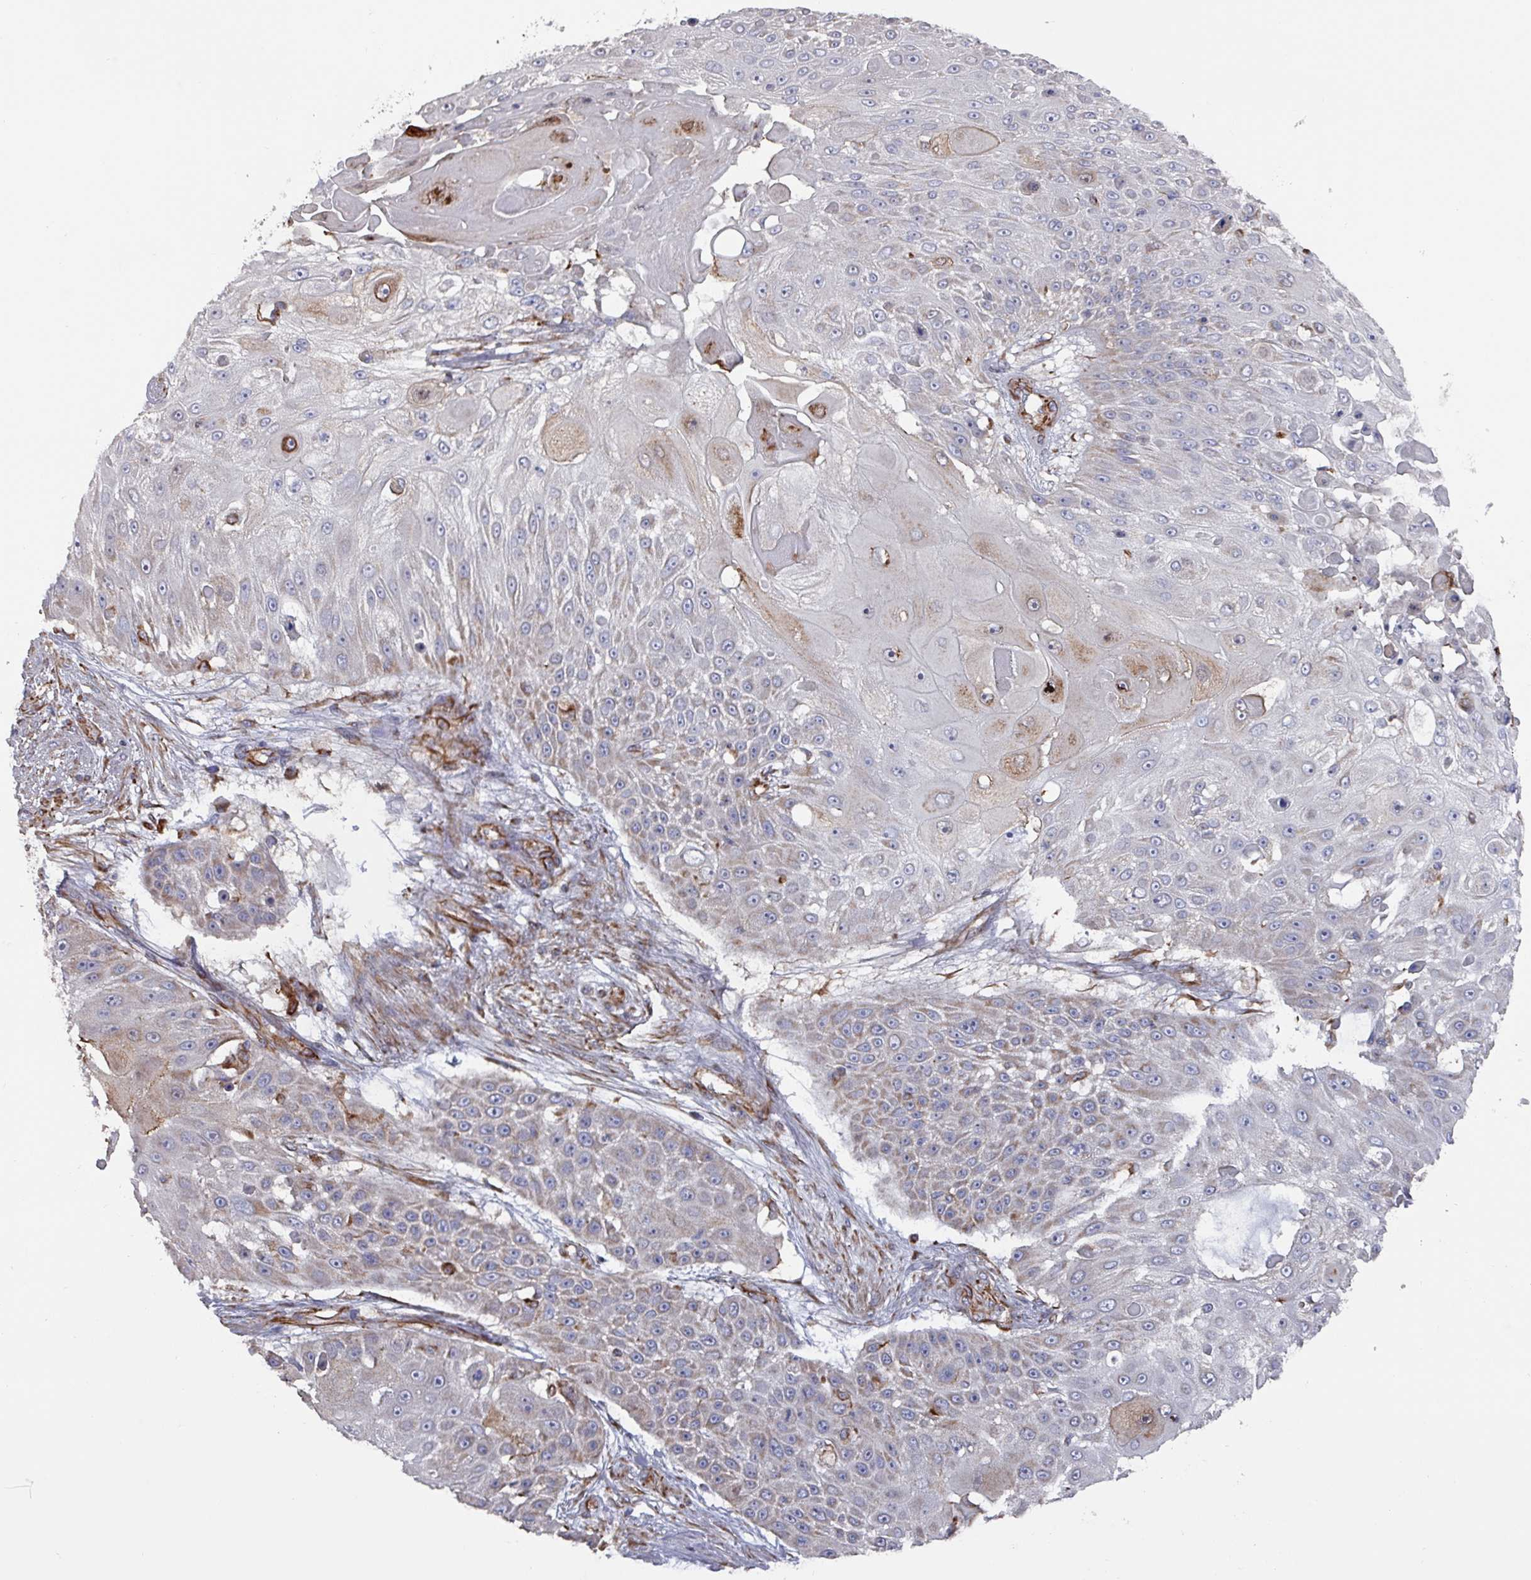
{"staining": {"intensity": "weak", "quantity": ">75%", "location": "cytoplasmic/membranous"}, "tissue": "skin cancer", "cell_type": "Tumor cells", "image_type": "cancer", "snomed": [{"axis": "morphology", "description": "Squamous cell carcinoma, NOS"}, {"axis": "topography", "description": "Skin"}], "caption": "Human skin cancer (squamous cell carcinoma) stained with a brown dye exhibits weak cytoplasmic/membranous positive expression in about >75% of tumor cells.", "gene": "UQCC2", "patient": {"sex": "female", "age": 86}}